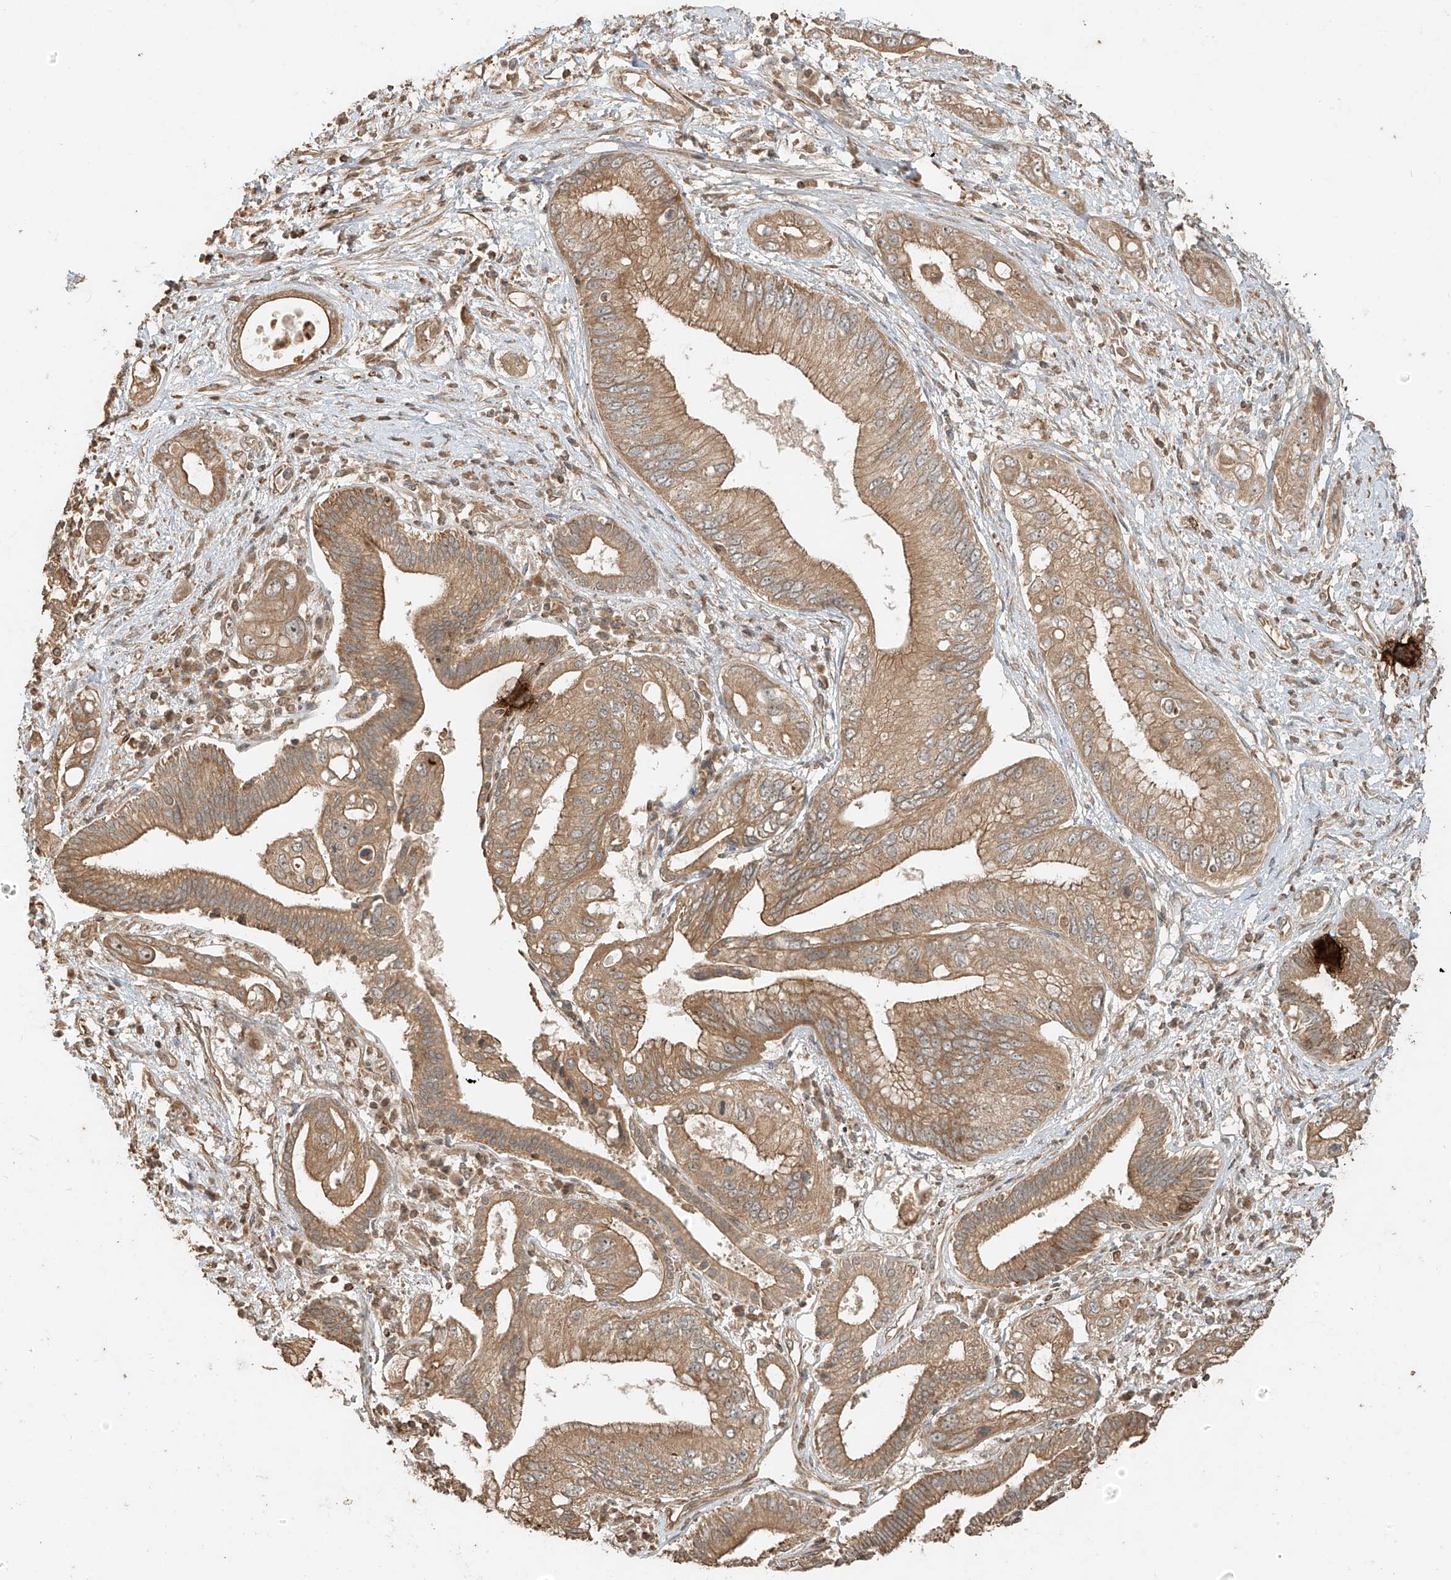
{"staining": {"intensity": "moderate", "quantity": ">75%", "location": "cytoplasmic/membranous"}, "tissue": "pancreatic cancer", "cell_type": "Tumor cells", "image_type": "cancer", "snomed": [{"axis": "morphology", "description": "Inflammation, NOS"}, {"axis": "morphology", "description": "Adenocarcinoma, NOS"}, {"axis": "topography", "description": "Pancreas"}], "caption": "The photomicrograph displays a brown stain indicating the presence of a protein in the cytoplasmic/membranous of tumor cells in pancreatic cancer (adenocarcinoma). Using DAB (brown) and hematoxylin (blue) stains, captured at high magnification using brightfield microscopy.", "gene": "ANKZF1", "patient": {"sex": "female", "age": 56}}